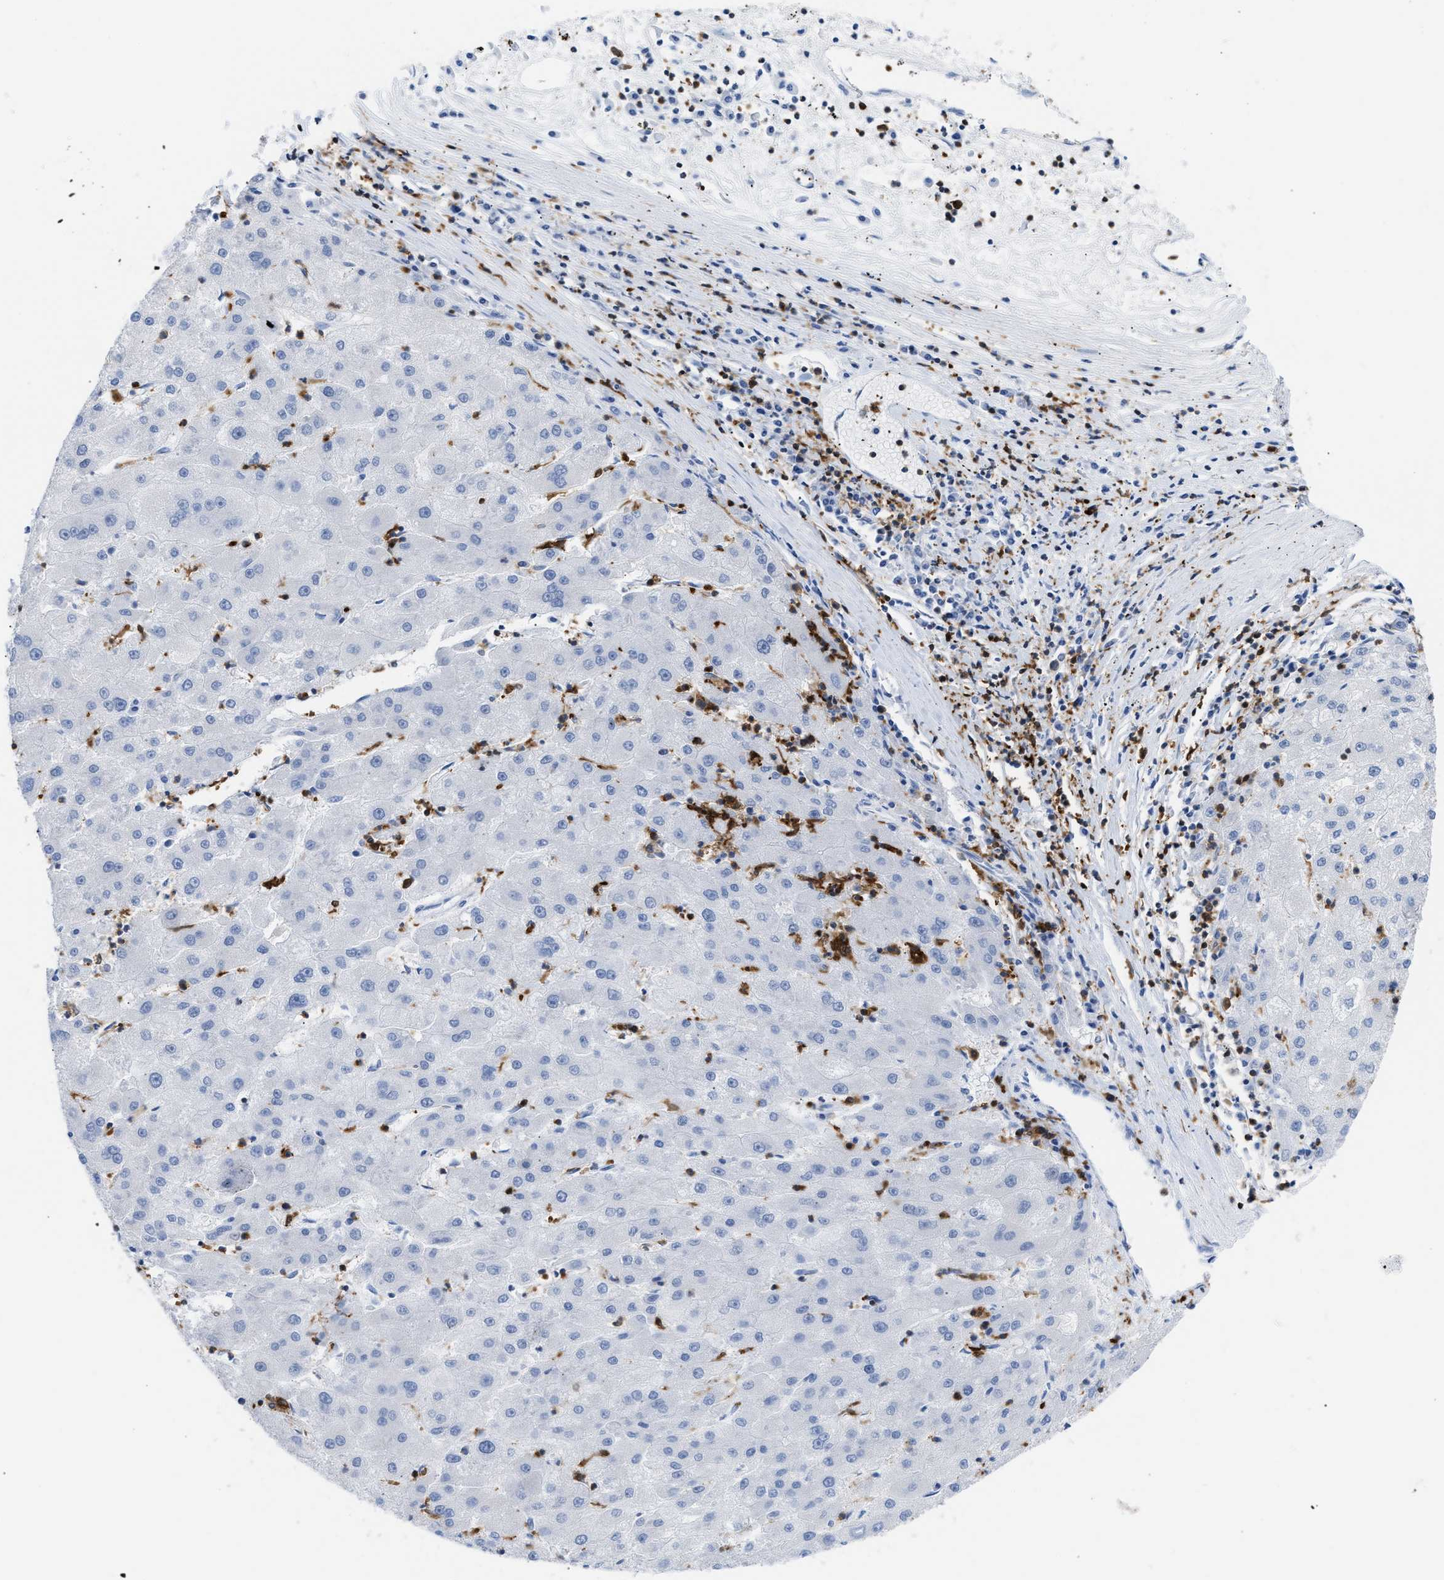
{"staining": {"intensity": "negative", "quantity": "none", "location": "none"}, "tissue": "liver cancer", "cell_type": "Tumor cells", "image_type": "cancer", "snomed": [{"axis": "morphology", "description": "Carcinoma, Hepatocellular, NOS"}, {"axis": "topography", "description": "Liver"}], "caption": "Photomicrograph shows no significant protein expression in tumor cells of hepatocellular carcinoma (liver).", "gene": "LCP1", "patient": {"sex": "male", "age": 72}}